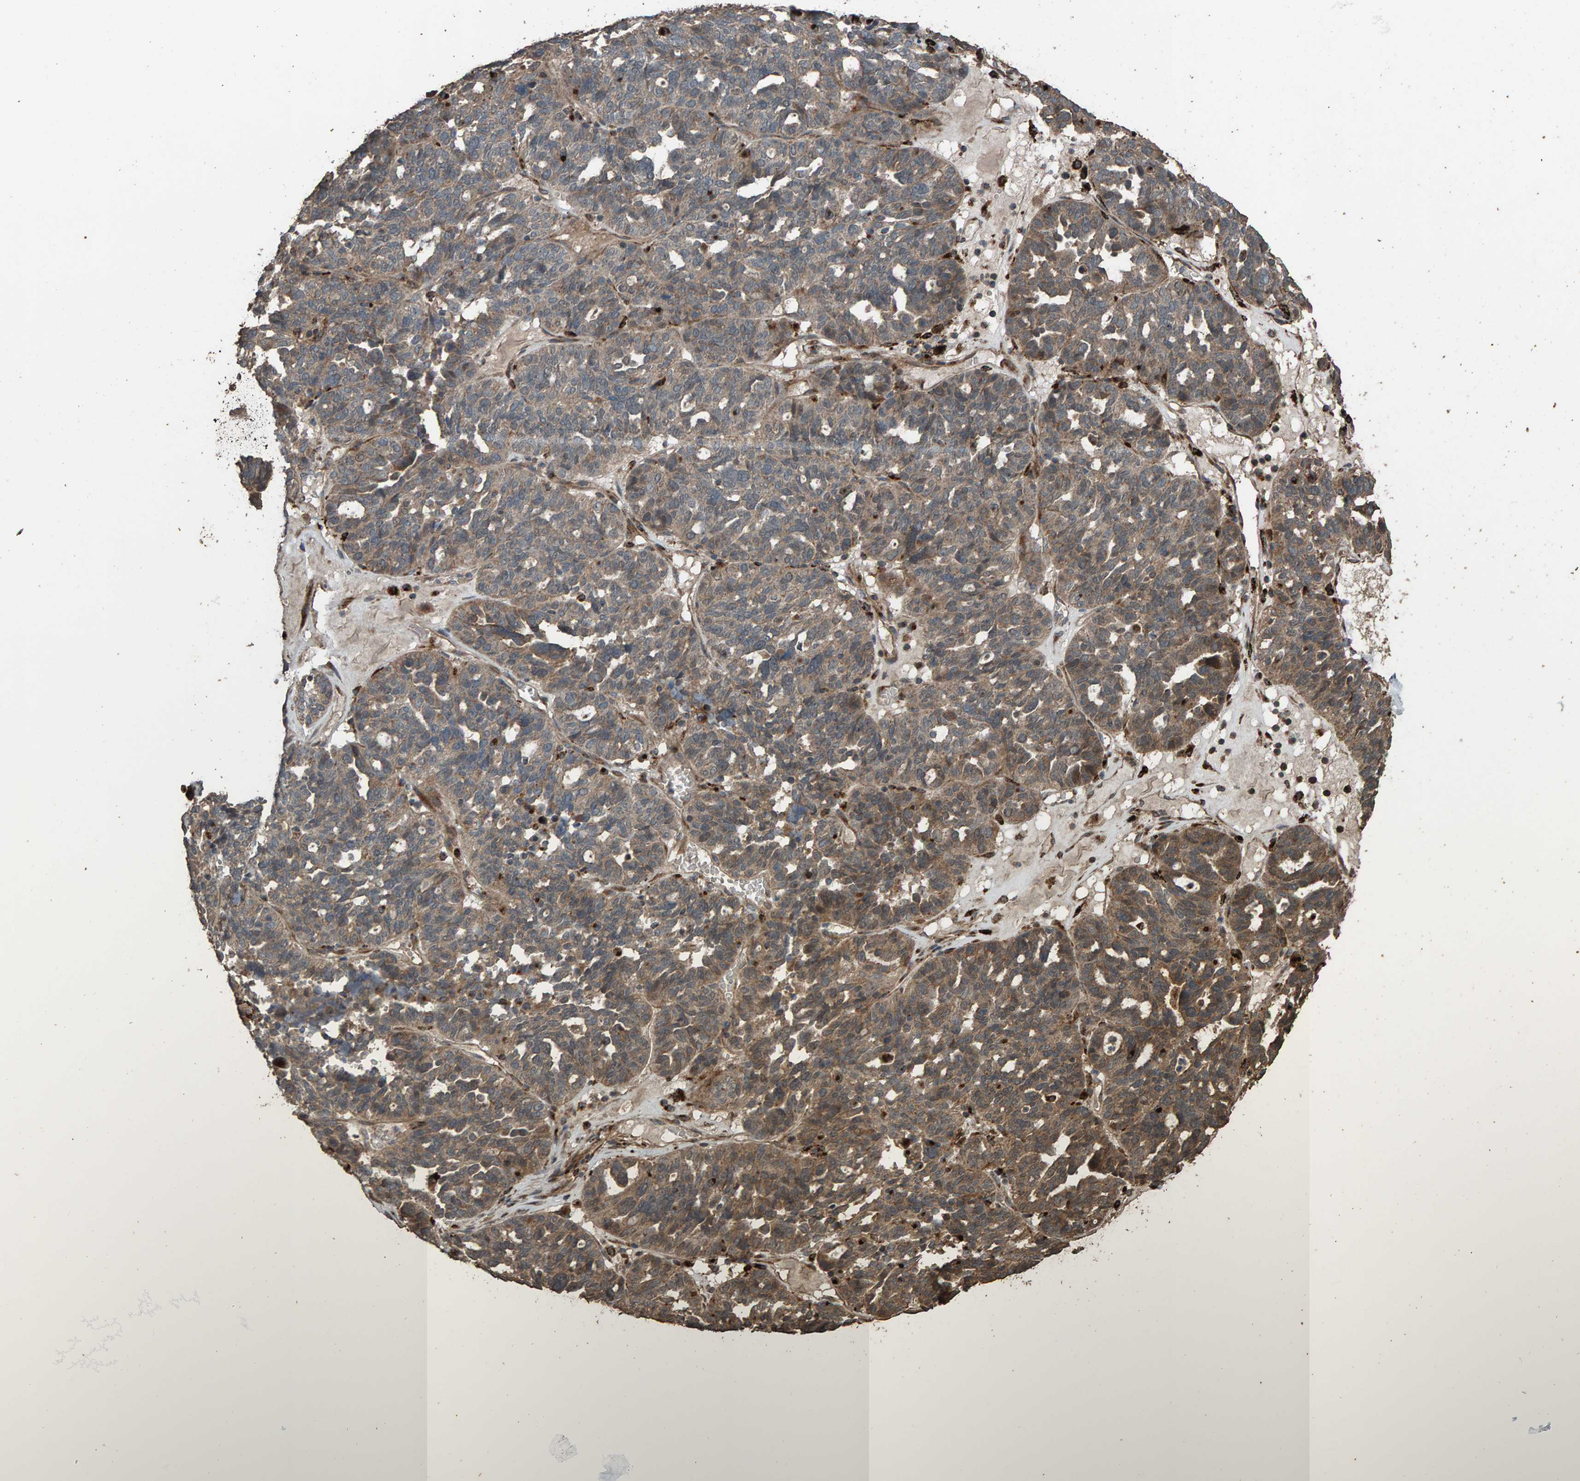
{"staining": {"intensity": "weak", "quantity": ">75%", "location": "cytoplasmic/membranous"}, "tissue": "ovarian cancer", "cell_type": "Tumor cells", "image_type": "cancer", "snomed": [{"axis": "morphology", "description": "Cystadenocarcinoma, serous, NOS"}, {"axis": "topography", "description": "Ovary"}], "caption": "Immunohistochemical staining of ovarian serous cystadenocarcinoma demonstrates weak cytoplasmic/membranous protein expression in about >75% of tumor cells.", "gene": "DUS1L", "patient": {"sex": "female", "age": 59}}